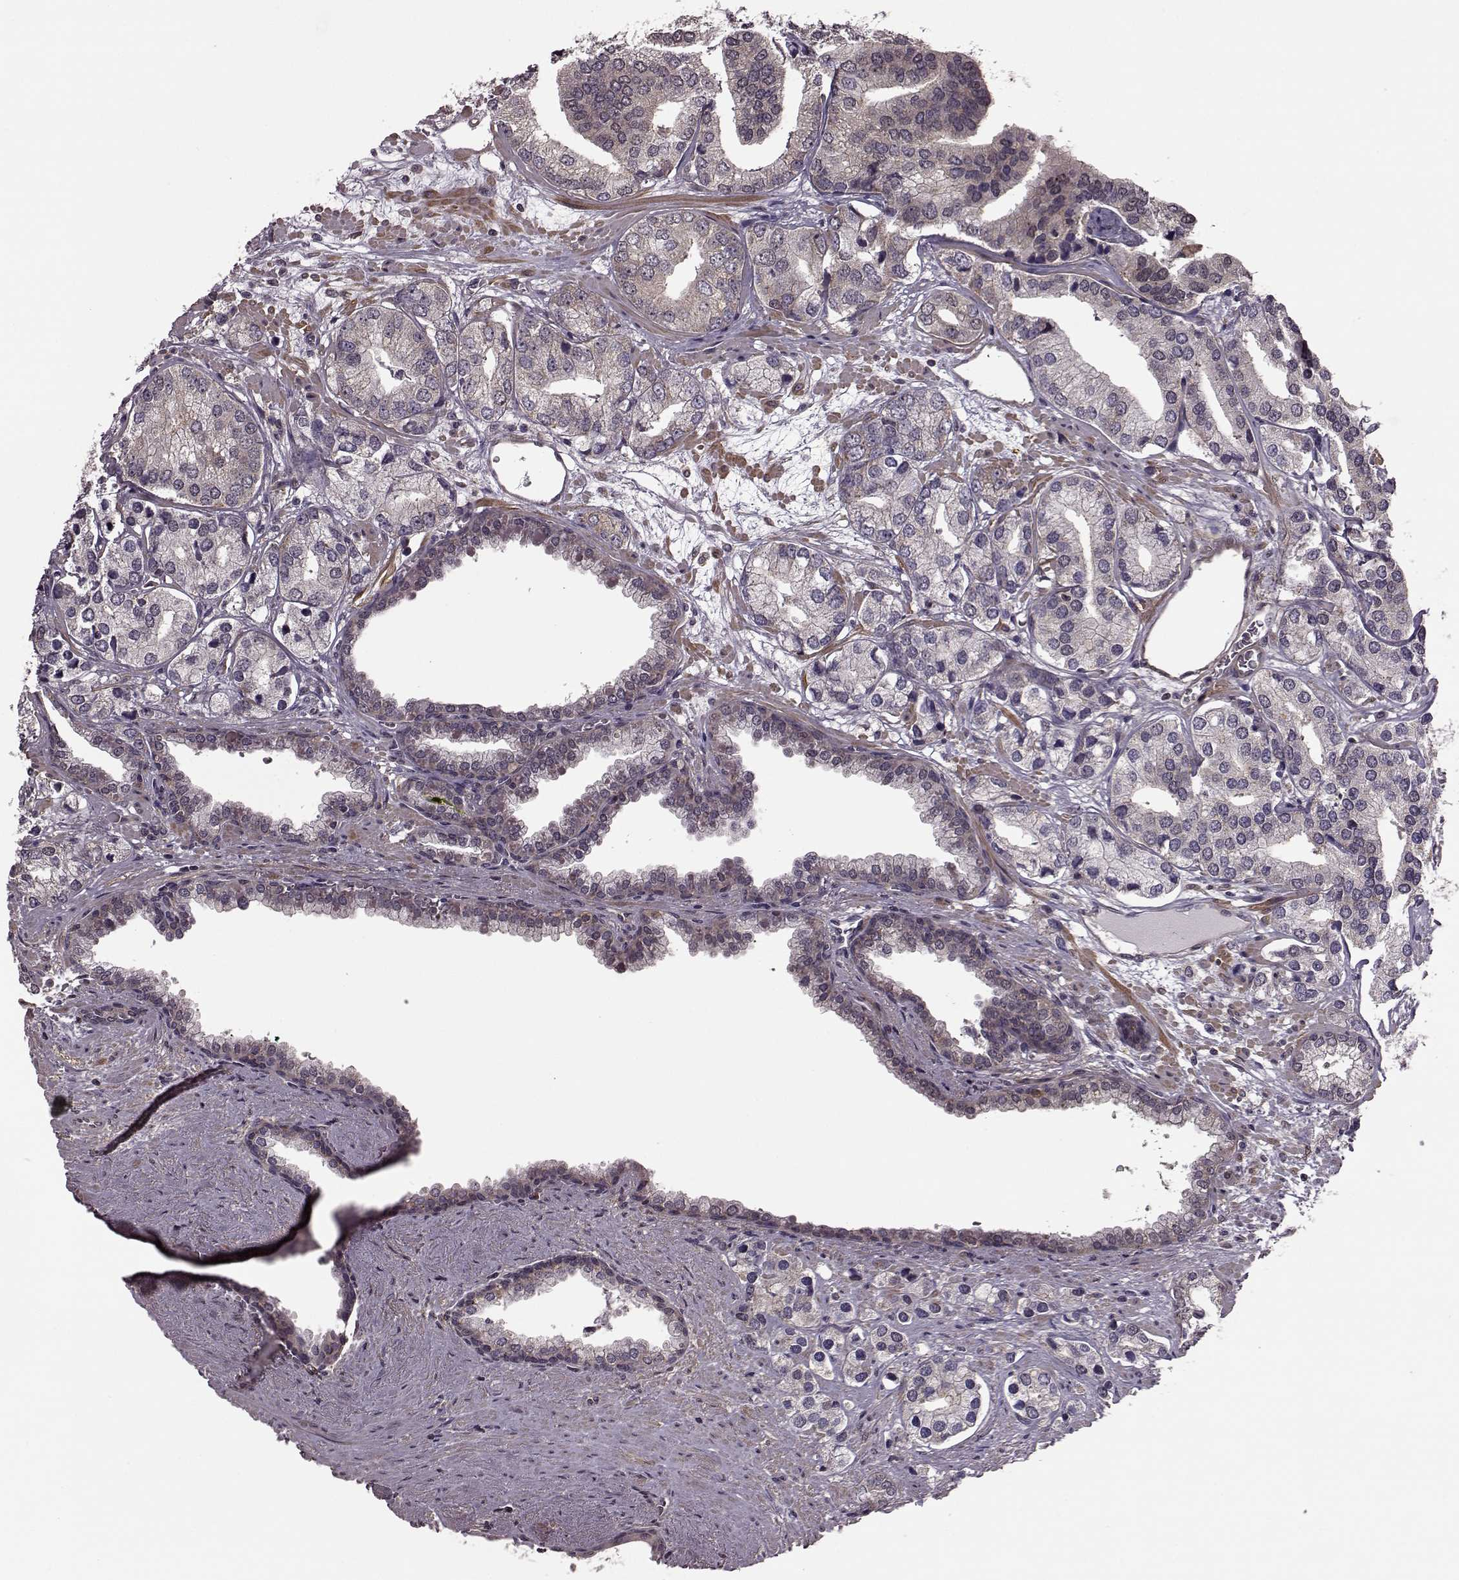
{"staining": {"intensity": "weak", "quantity": "25%-75%", "location": "cytoplasmic/membranous"}, "tissue": "prostate cancer", "cell_type": "Tumor cells", "image_type": "cancer", "snomed": [{"axis": "morphology", "description": "Adenocarcinoma, High grade"}, {"axis": "topography", "description": "Prostate"}], "caption": "Adenocarcinoma (high-grade) (prostate) stained with a brown dye exhibits weak cytoplasmic/membranous positive positivity in about 25%-75% of tumor cells.", "gene": "FNIP2", "patient": {"sex": "male", "age": 58}}